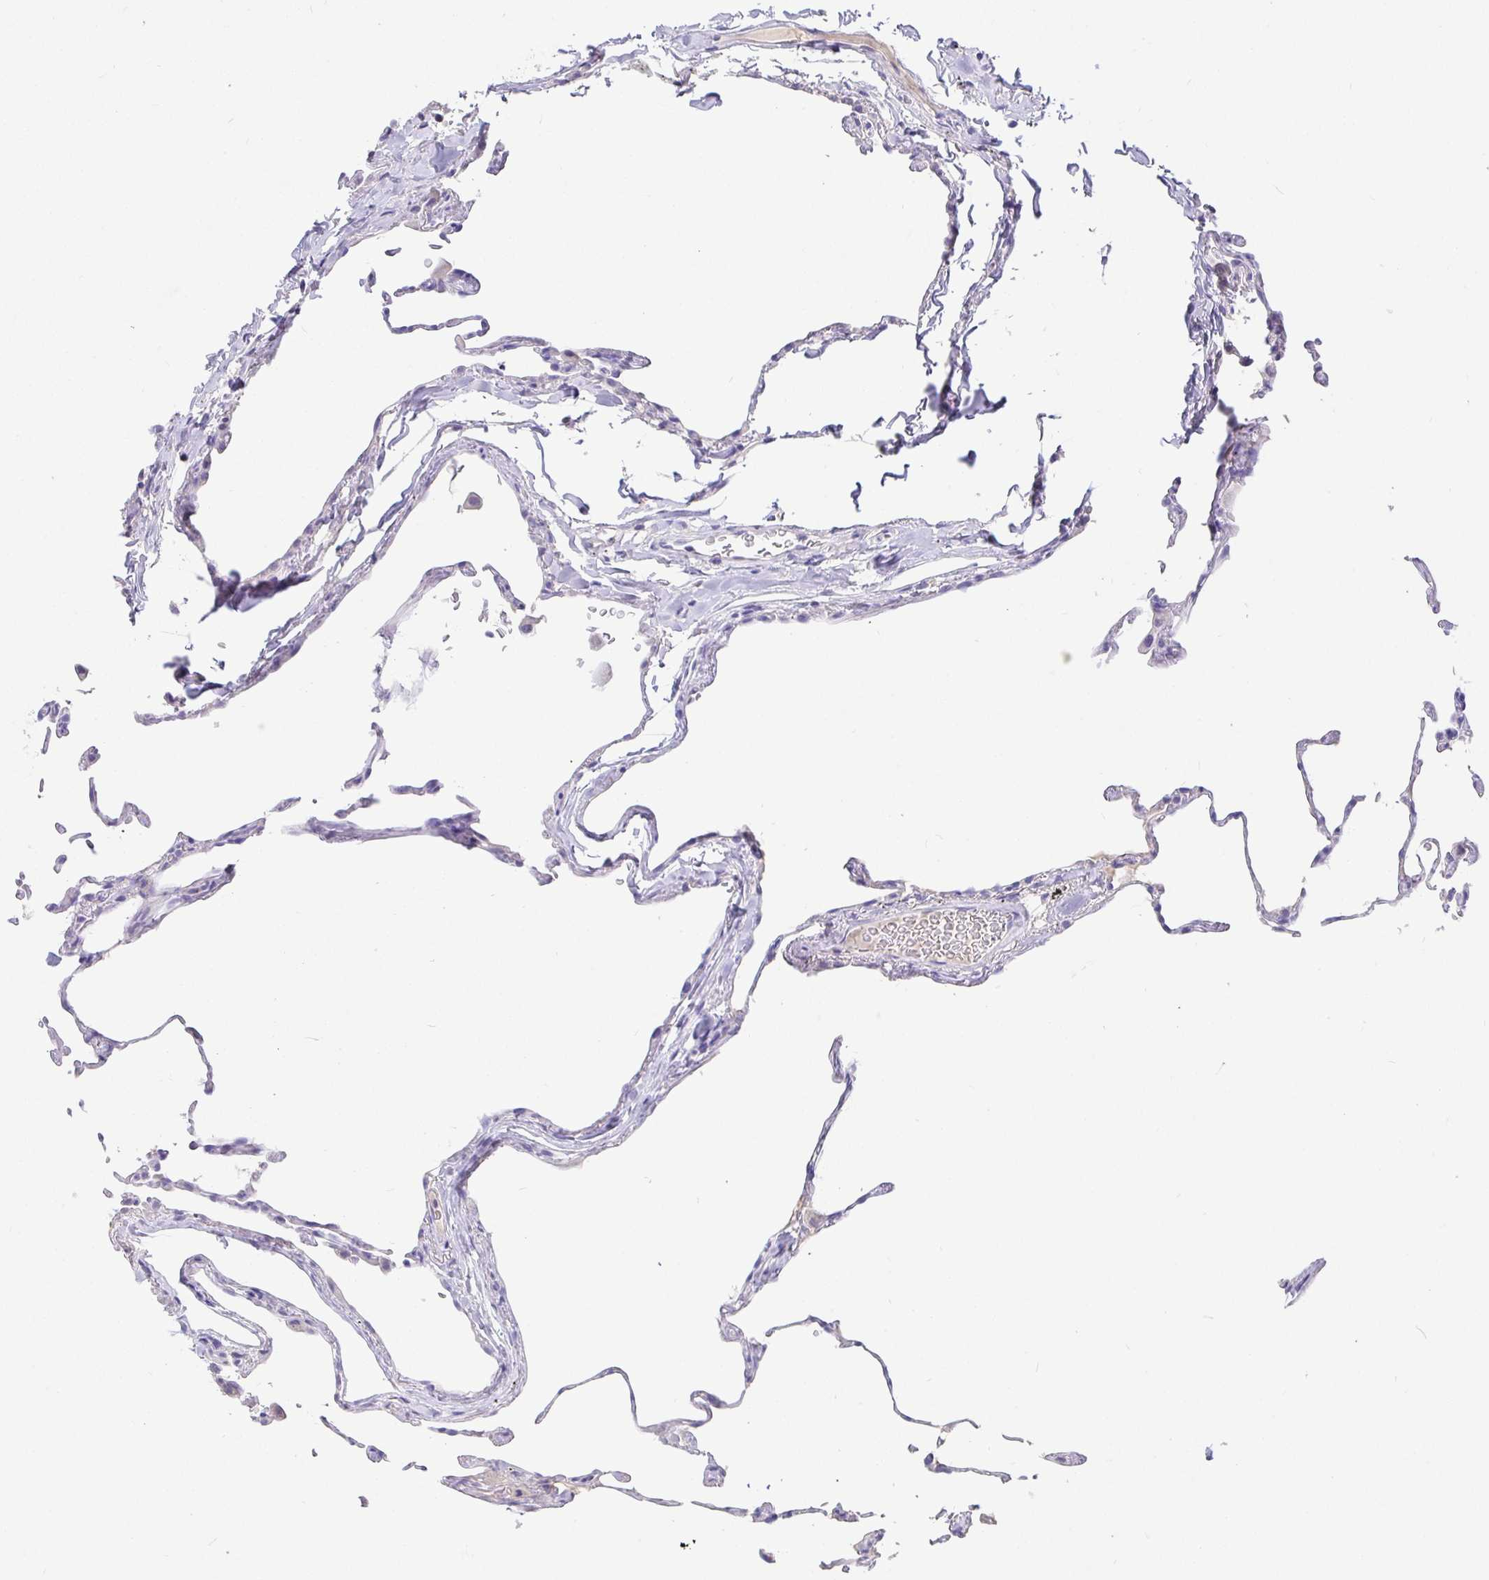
{"staining": {"intensity": "negative", "quantity": "none", "location": "none"}, "tissue": "lung", "cell_type": "Alveolar cells", "image_type": "normal", "snomed": [{"axis": "morphology", "description": "Normal tissue, NOS"}, {"axis": "topography", "description": "Lung"}], "caption": "Immunohistochemical staining of unremarkable human lung displays no significant positivity in alveolar cells. (DAB (3,3'-diaminobenzidine) immunohistochemistry visualized using brightfield microscopy, high magnification).", "gene": "TPTE", "patient": {"sex": "female", "age": 57}}